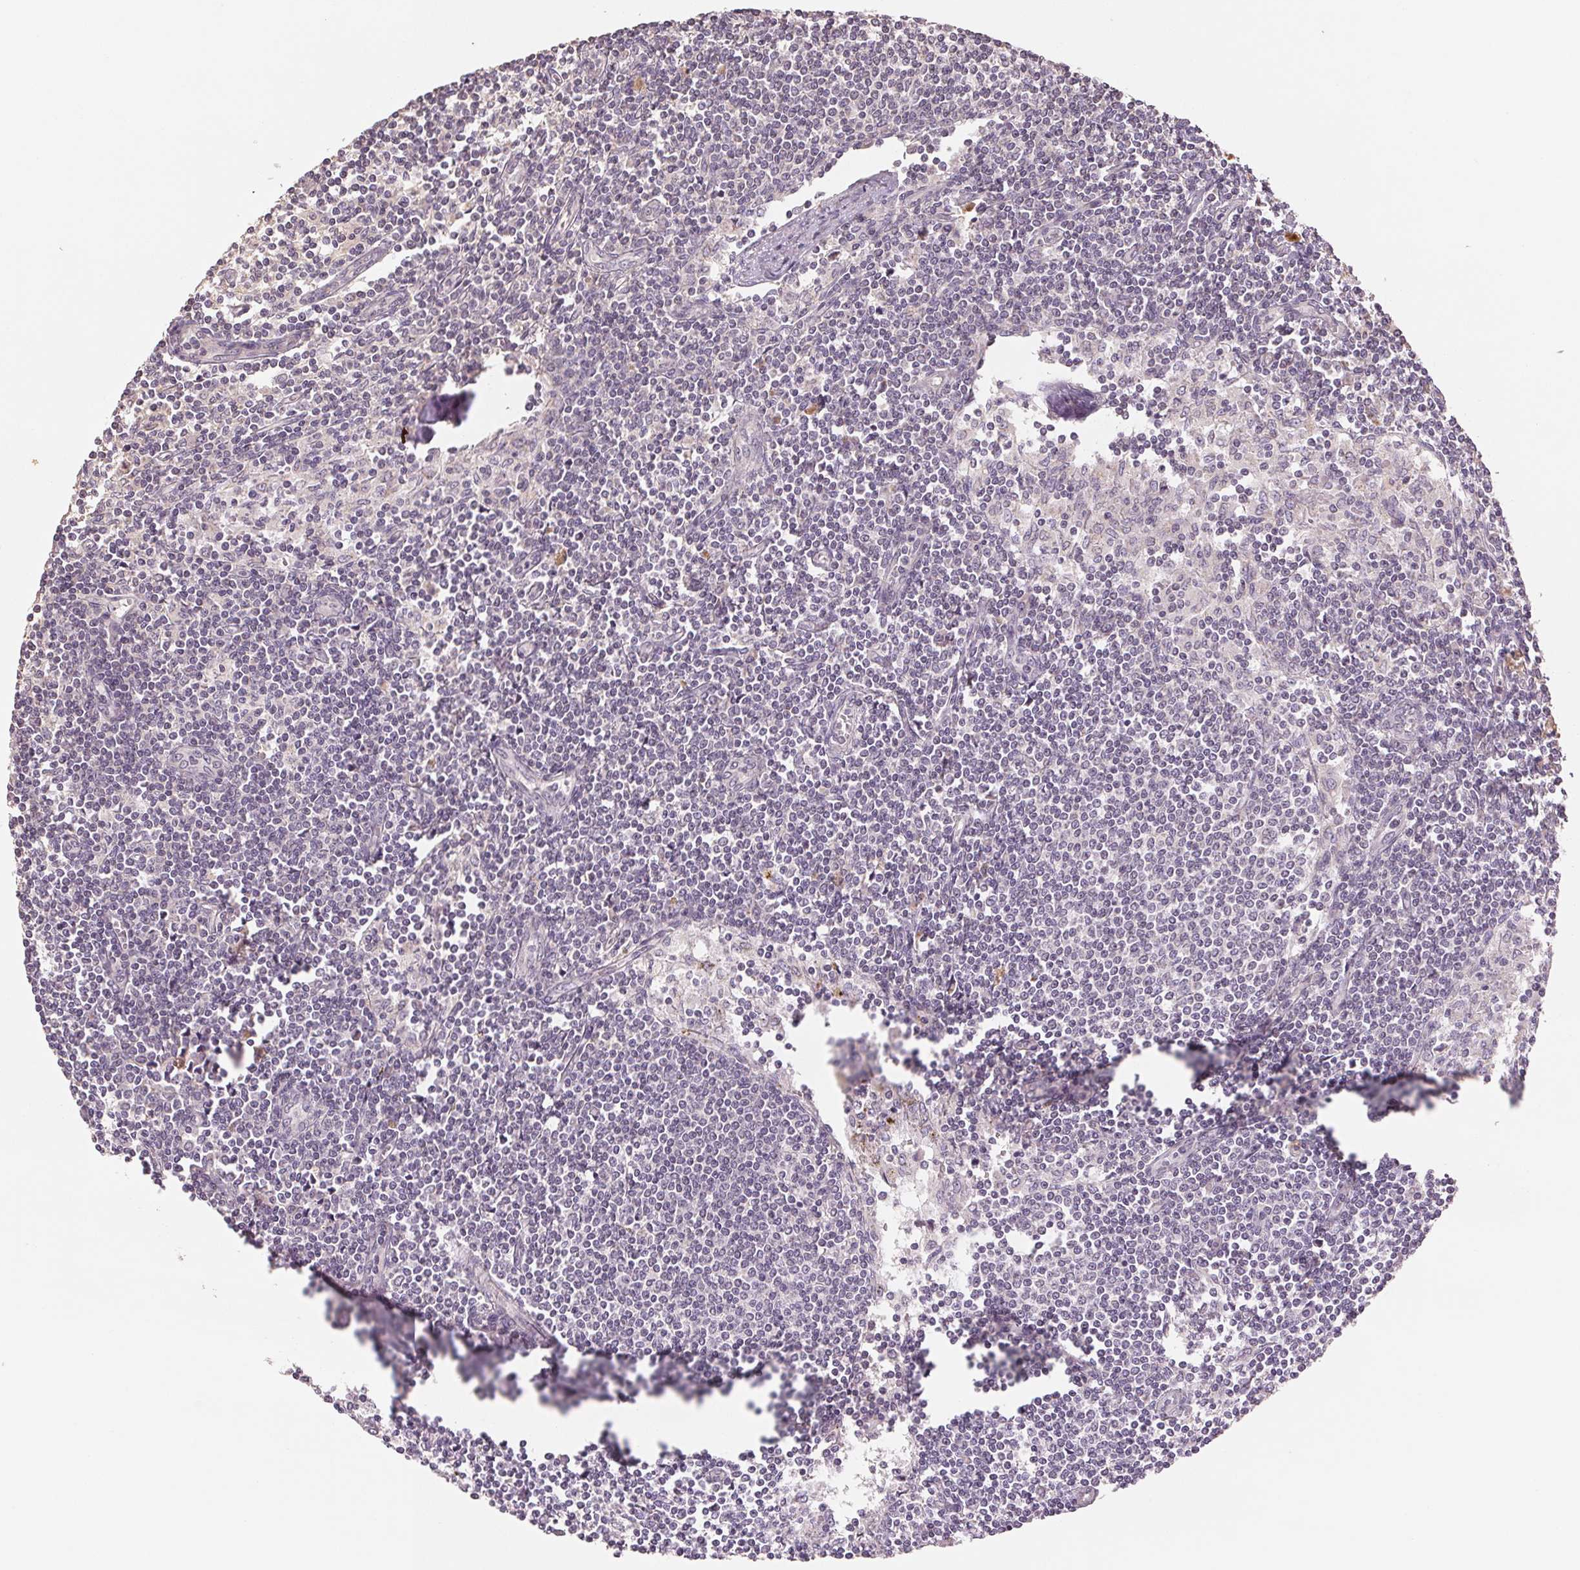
{"staining": {"intensity": "negative", "quantity": "none", "location": "none"}, "tissue": "lymph node", "cell_type": "Germinal center cells", "image_type": "normal", "snomed": [{"axis": "morphology", "description": "Normal tissue, NOS"}, {"axis": "topography", "description": "Lymph node"}], "caption": "This is a image of IHC staining of unremarkable lymph node, which shows no positivity in germinal center cells. (DAB IHC, high magnification).", "gene": "COX14", "patient": {"sex": "female", "age": 69}}